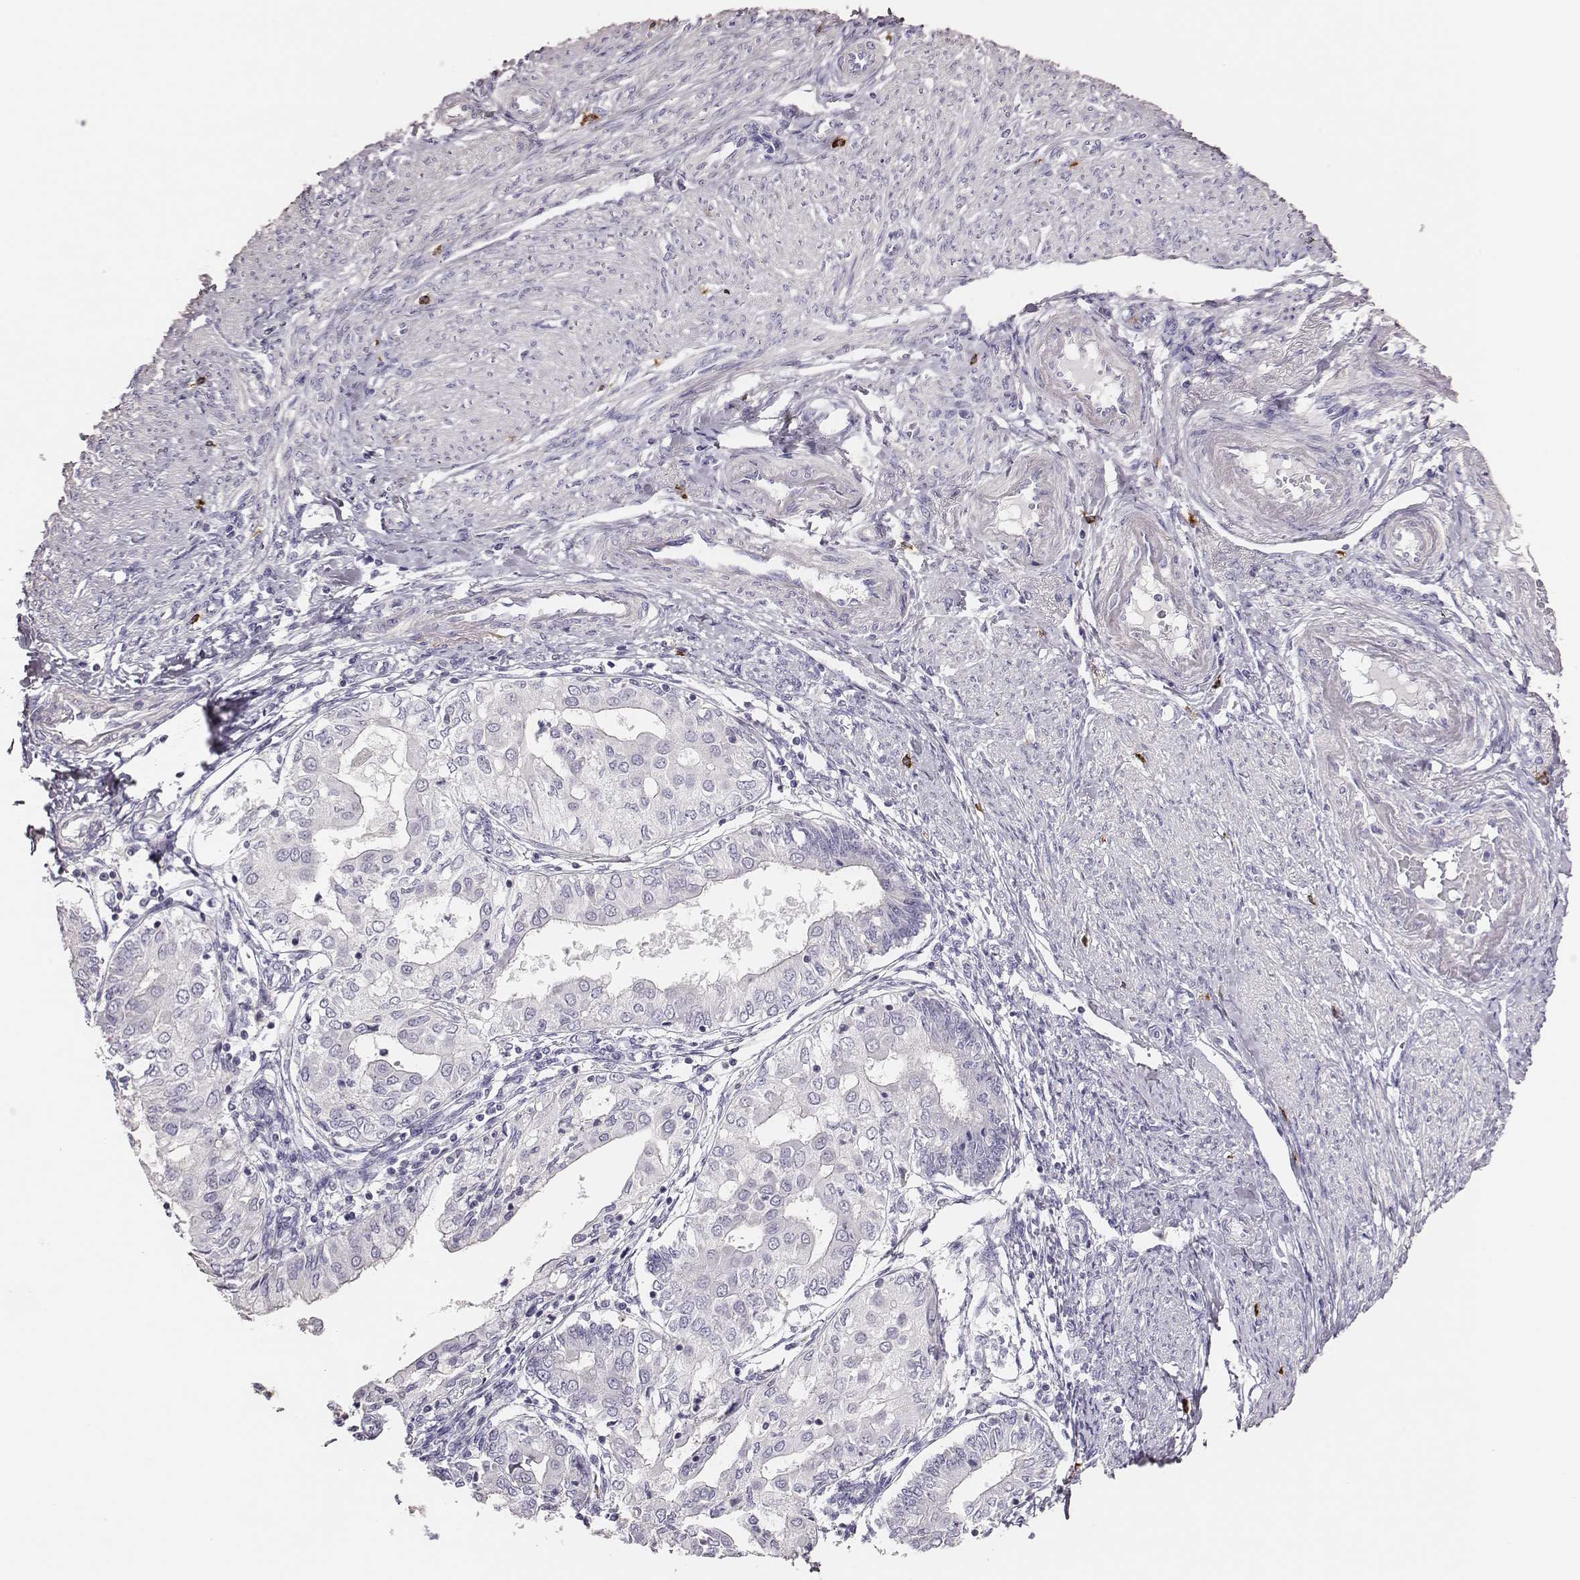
{"staining": {"intensity": "negative", "quantity": "none", "location": "none"}, "tissue": "endometrial cancer", "cell_type": "Tumor cells", "image_type": "cancer", "snomed": [{"axis": "morphology", "description": "Adenocarcinoma, NOS"}, {"axis": "topography", "description": "Endometrium"}], "caption": "Endometrial cancer (adenocarcinoma) was stained to show a protein in brown. There is no significant staining in tumor cells.", "gene": "P2RY10", "patient": {"sex": "female", "age": 68}}